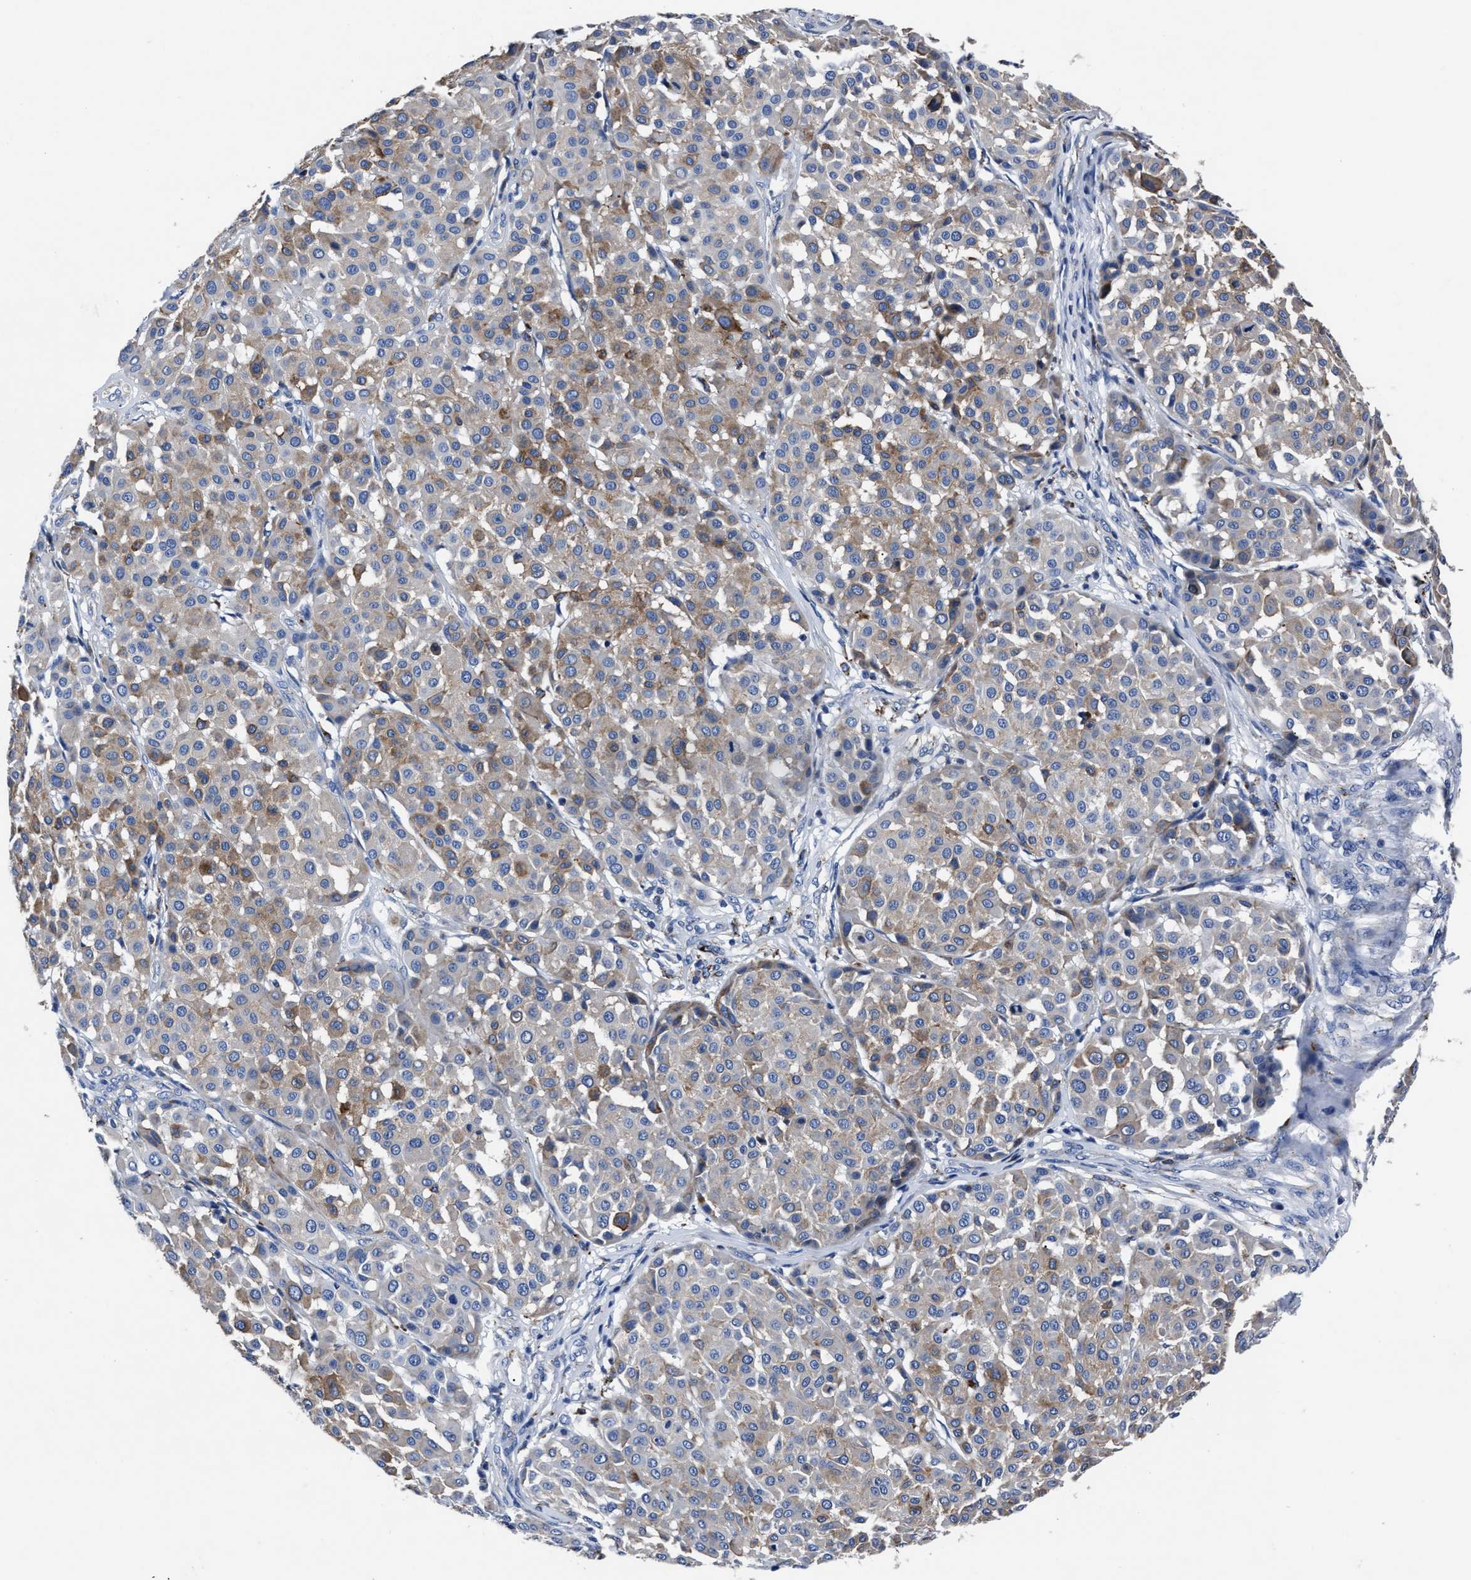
{"staining": {"intensity": "moderate", "quantity": "25%-75%", "location": "cytoplasmic/membranous"}, "tissue": "melanoma", "cell_type": "Tumor cells", "image_type": "cancer", "snomed": [{"axis": "morphology", "description": "Malignant melanoma, Metastatic site"}, {"axis": "topography", "description": "Soft tissue"}], "caption": "High-magnification brightfield microscopy of melanoma stained with DAB (brown) and counterstained with hematoxylin (blue). tumor cells exhibit moderate cytoplasmic/membranous positivity is identified in about25%-75% of cells.", "gene": "LAMTOR4", "patient": {"sex": "male", "age": 41}}